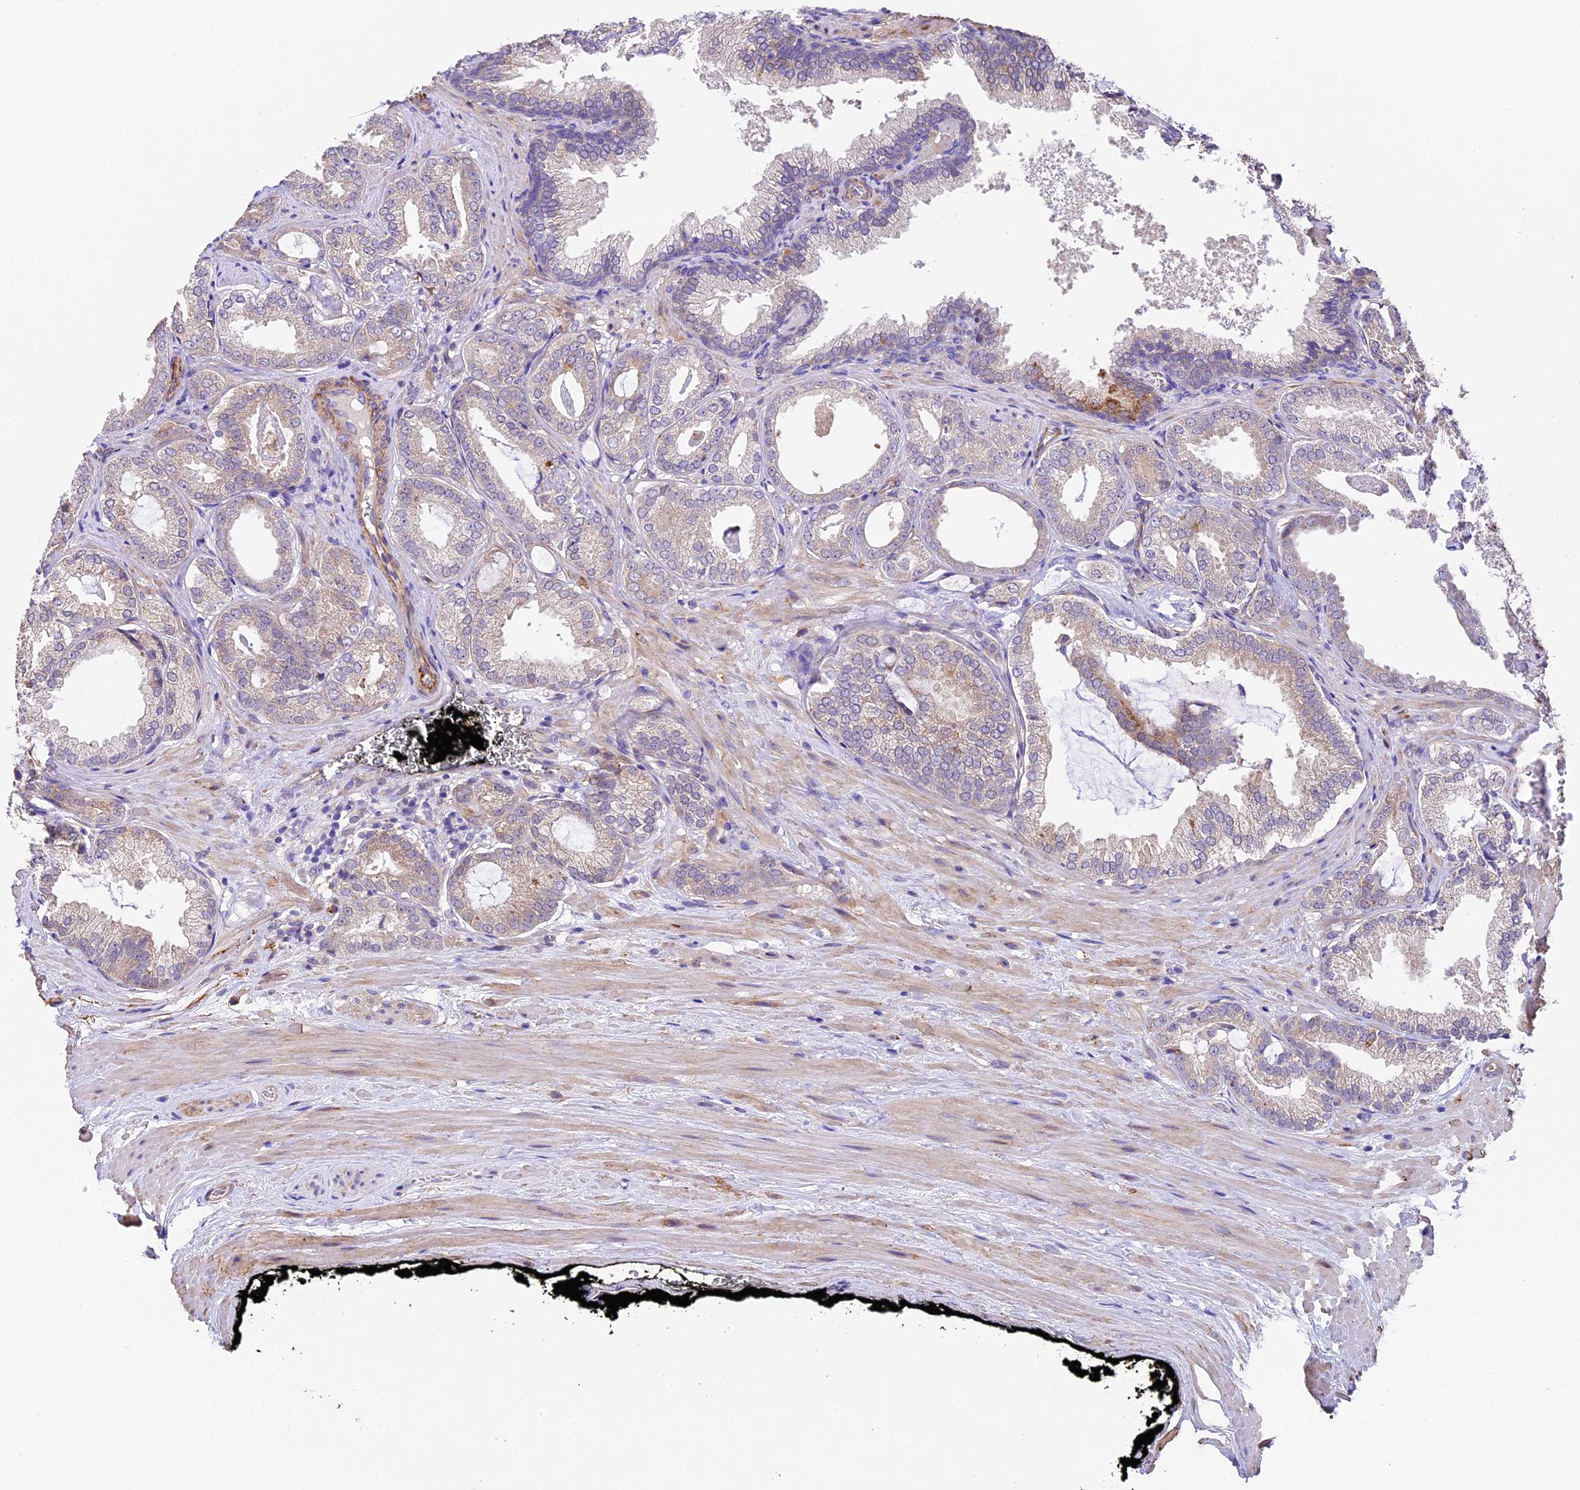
{"staining": {"intensity": "negative", "quantity": "none", "location": "none"}, "tissue": "prostate cancer", "cell_type": "Tumor cells", "image_type": "cancer", "snomed": [{"axis": "morphology", "description": "Adenocarcinoma, Low grade"}, {"axis": "topography", "description": "Prostate"}], "caption": "High magnification brightfield microscopy of prostate adenocarcinoma (low-grade) stained with DAB (3,3'-diaminobenzidine) (brown) and counterstained with hematoxylin (blue): tumor cells show no significant staining.", "gene": "LSM7", "patient": {"sex": "male", "age": 71}}